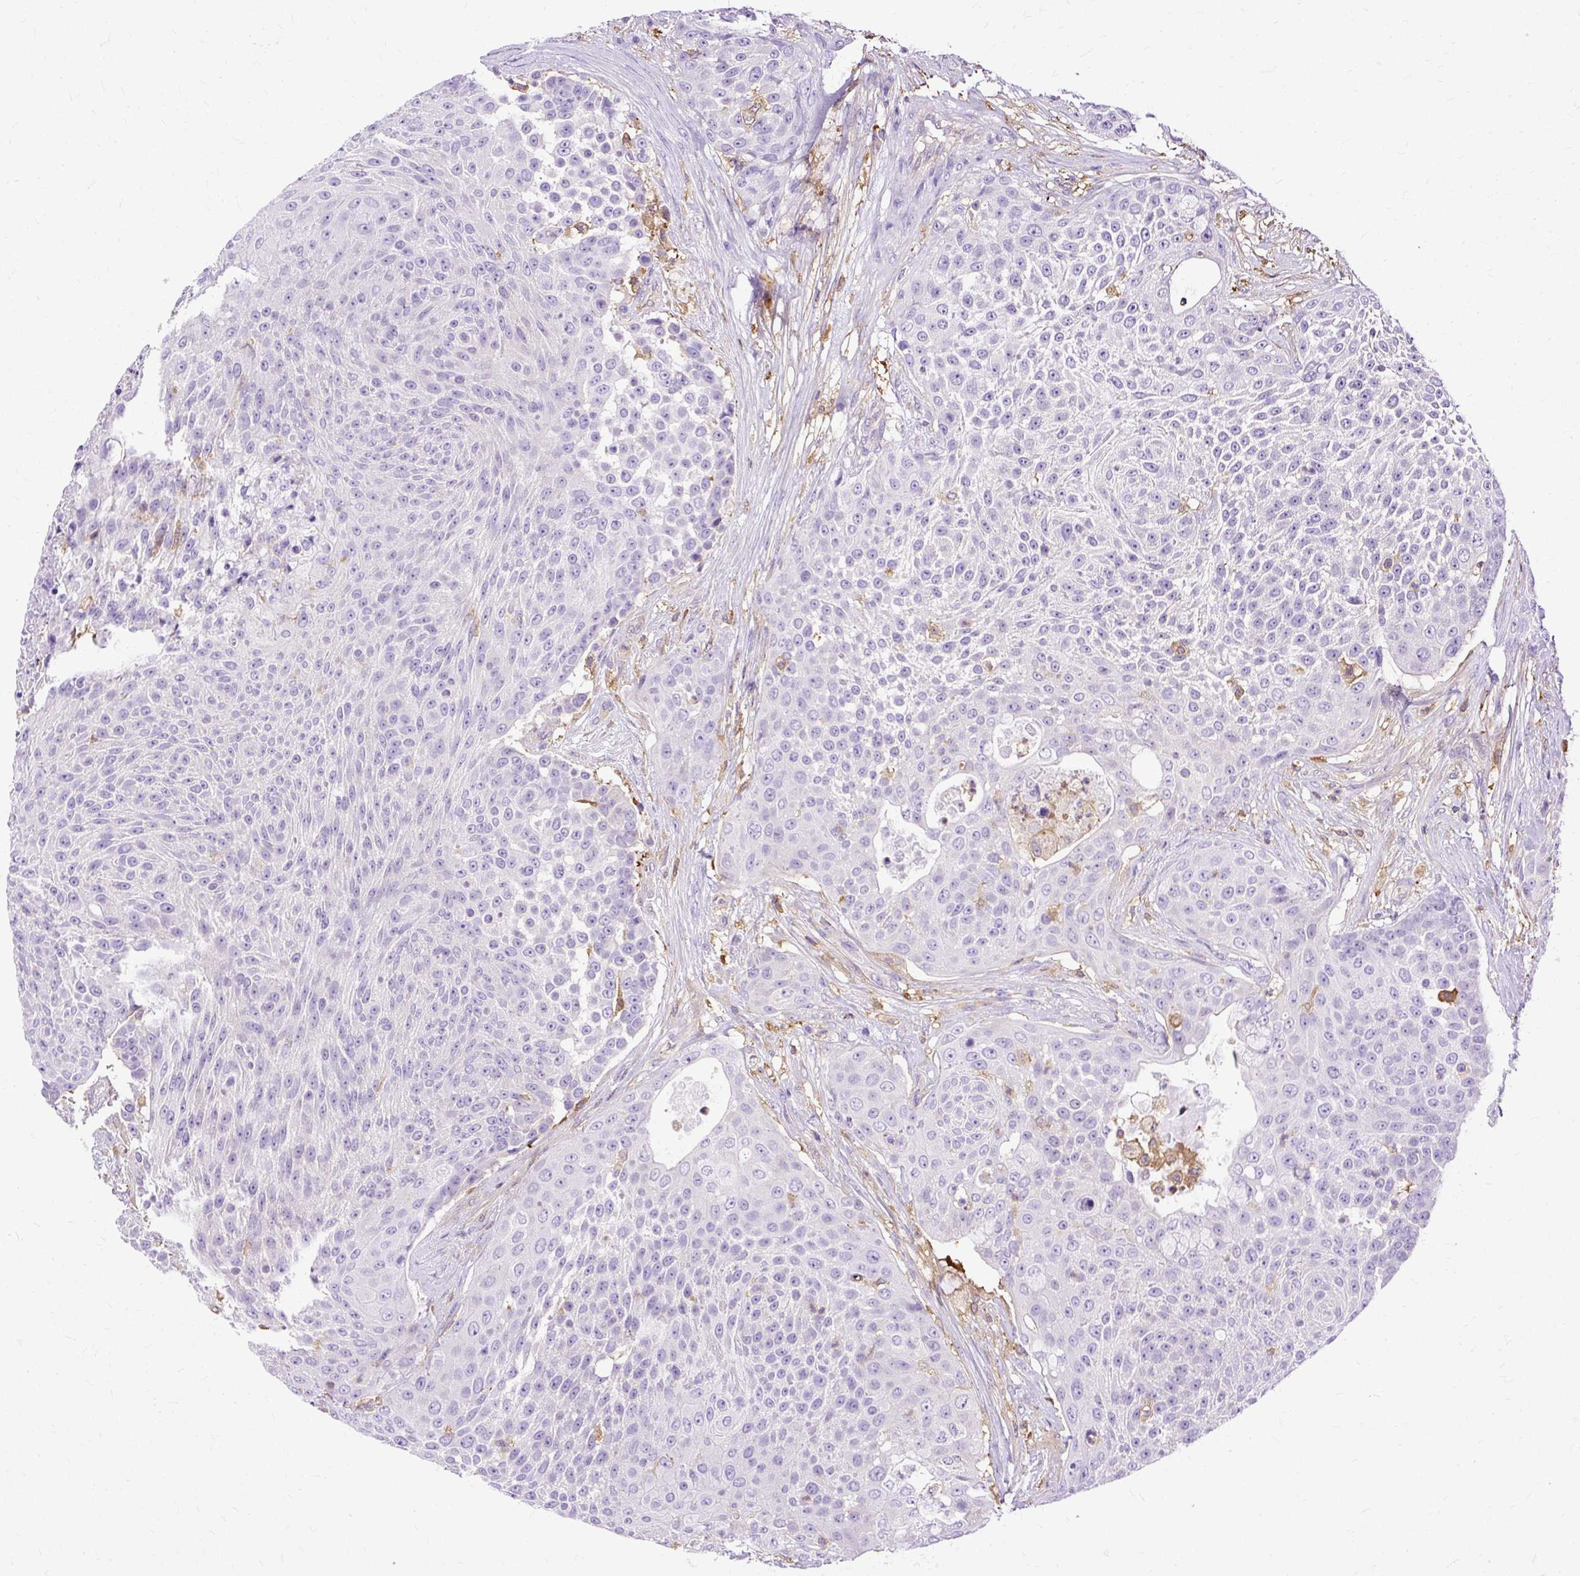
{"staining": {"intensity": "negative", "quantity": "none", "location": "none"}, "tissue": "urothelial cancer", "cell_type": "Tumor cells", "image_type": "cancer", "snomed": [{"axis": "morphology", "description": "Urothelial carcinoma, High grade"}, {"axis": "topography", "description": "Urinary bladder"}], "caption": "An IHC micrograph of high-grade urothelial carcinoma is shown. There is no staining in tumor cells of high-grade urothelial carcinoma.", "gene": "TWF2", "patient": {"sex": "female", "age": 63}}